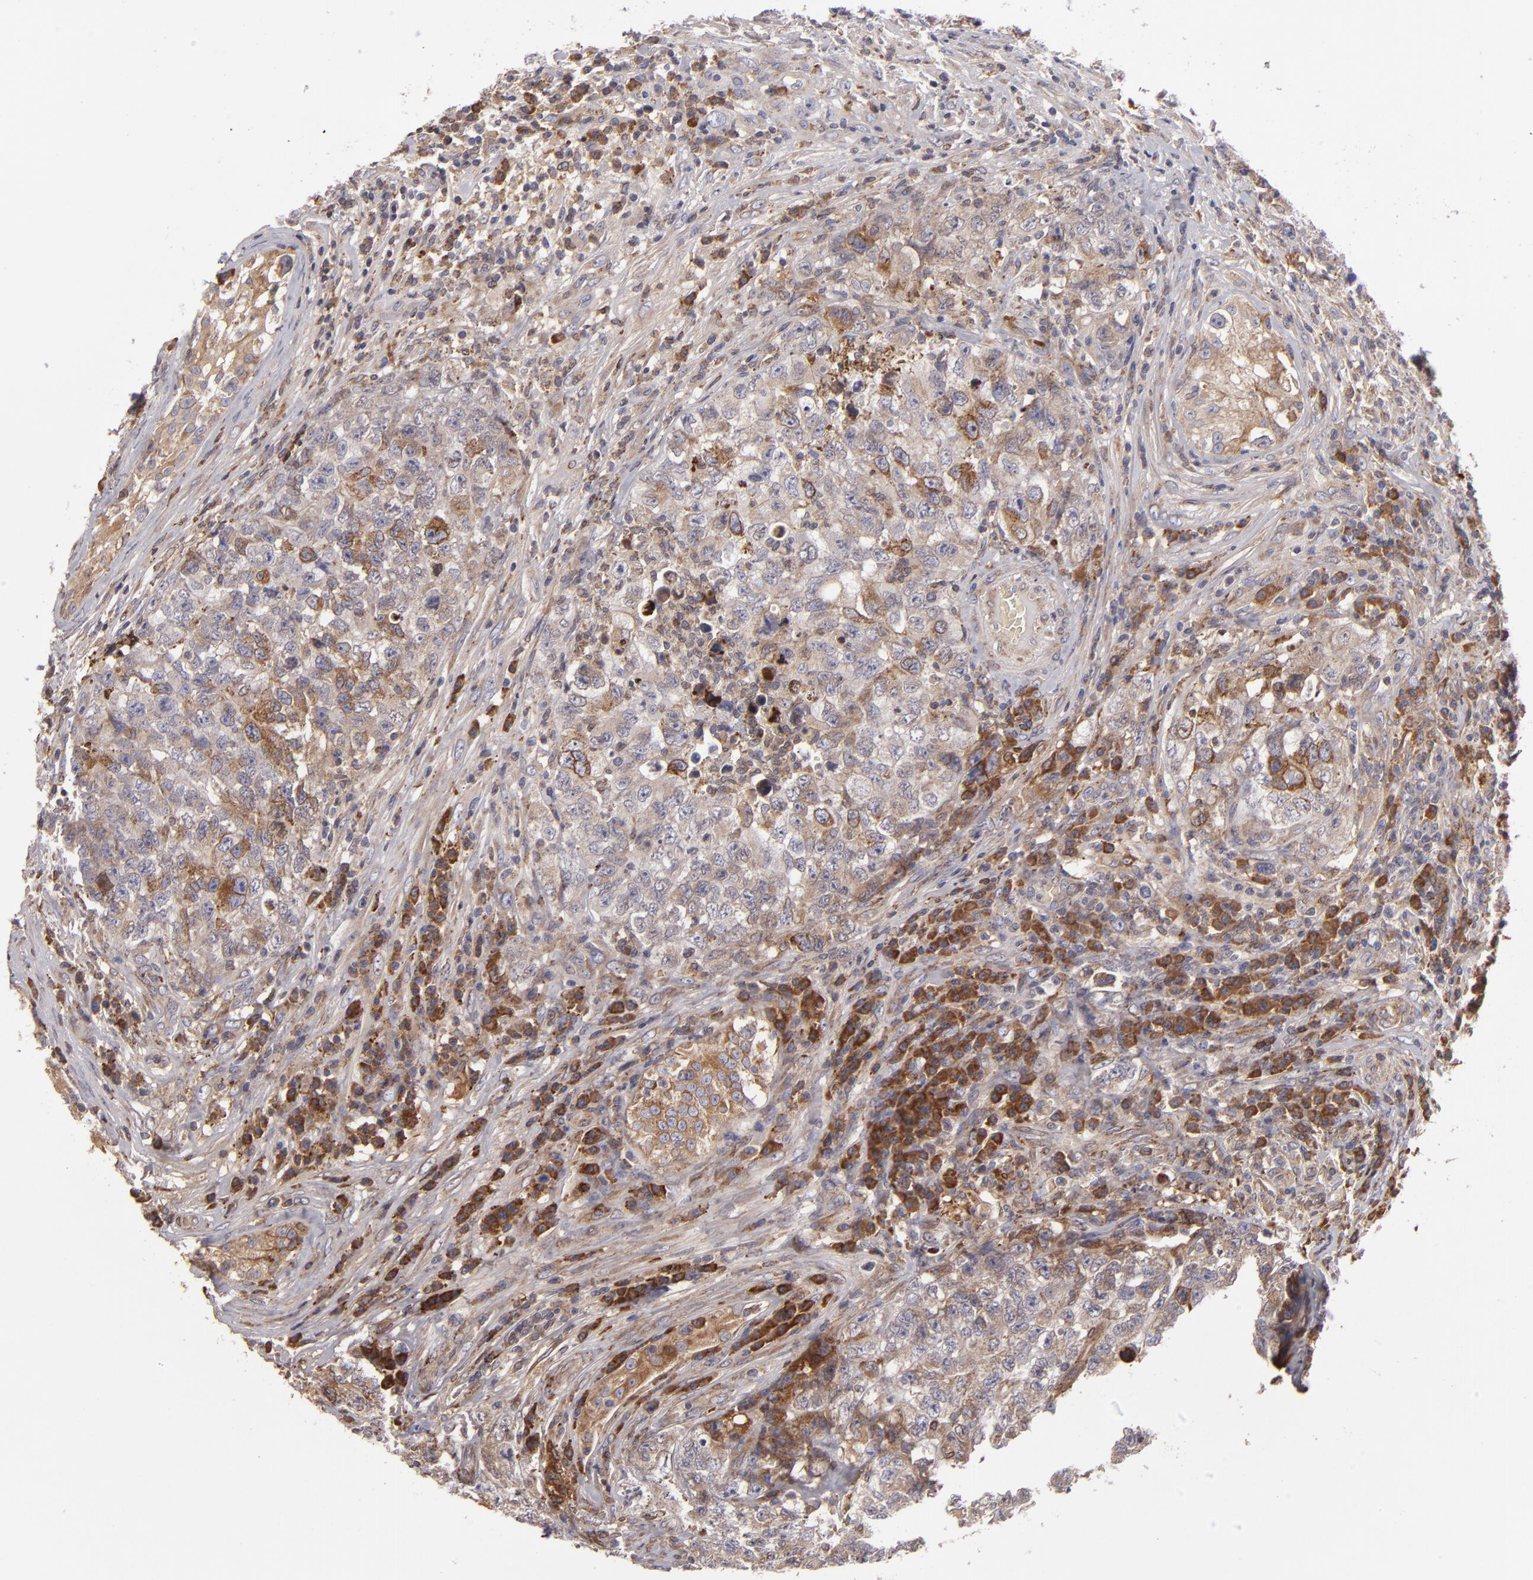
{"staining": {"intensity": "strong", "quantity": ">75%", "location": "cytoplasmic/membranous"}, "tissue": "testis cancer", "cell_type": "Tumor cells", "image_type": "cancer", "snomed": [{"axis": "morphology", "description": "Carcinoma, Embryonal, NOS"}, {"axis": "topography", "description": "Testis"}], "caption": "Immunohistochemical staining of human testis cancer (embryonal carcinoma) reveals strong cytoplasmic/membranous protein expression in about >75% of tumor cells.", "gene": "CFB", "patient": {"sex": "male", "age": 31}}